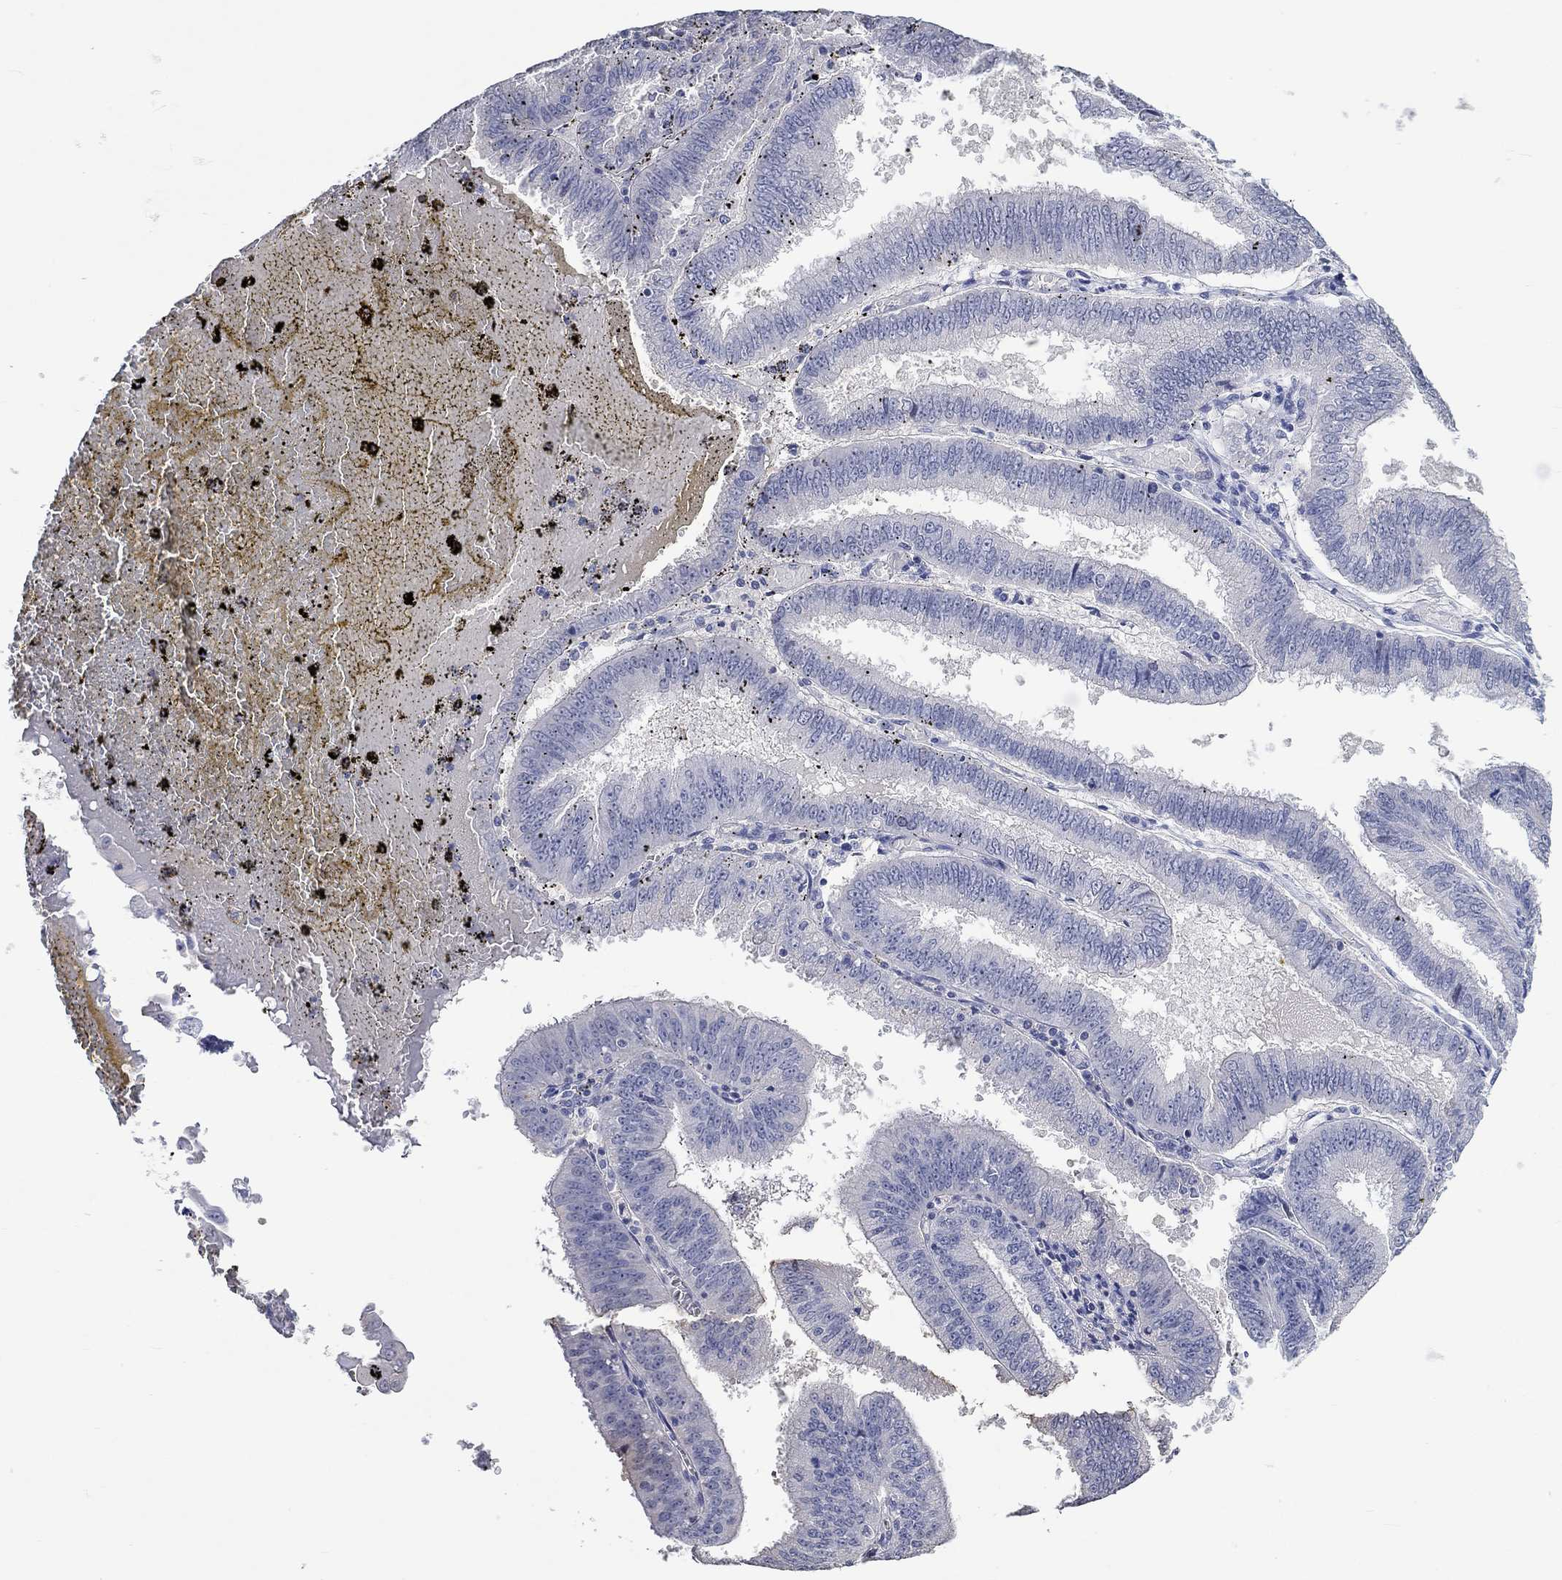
{"staining": {"intensity": "negative", "quantity": "none", "location": "none"}, "tissue": "endometrial cancer", "cell_type": "Tumor cells", "image_type": "cancer", "snomed": [{"axis": "morphology", "description": "Adenocarcinoma, NOS"}, {"axis": "topography", "description": "Endometrium"}], "caption": "An IHC micrograph of endometrial adenocarcinoma is shown. There is no staining in tumor cells of endometrial adenocarcinoma.", "gene": "PNMA5", "patient": {"sex": "female", "age": 66}}